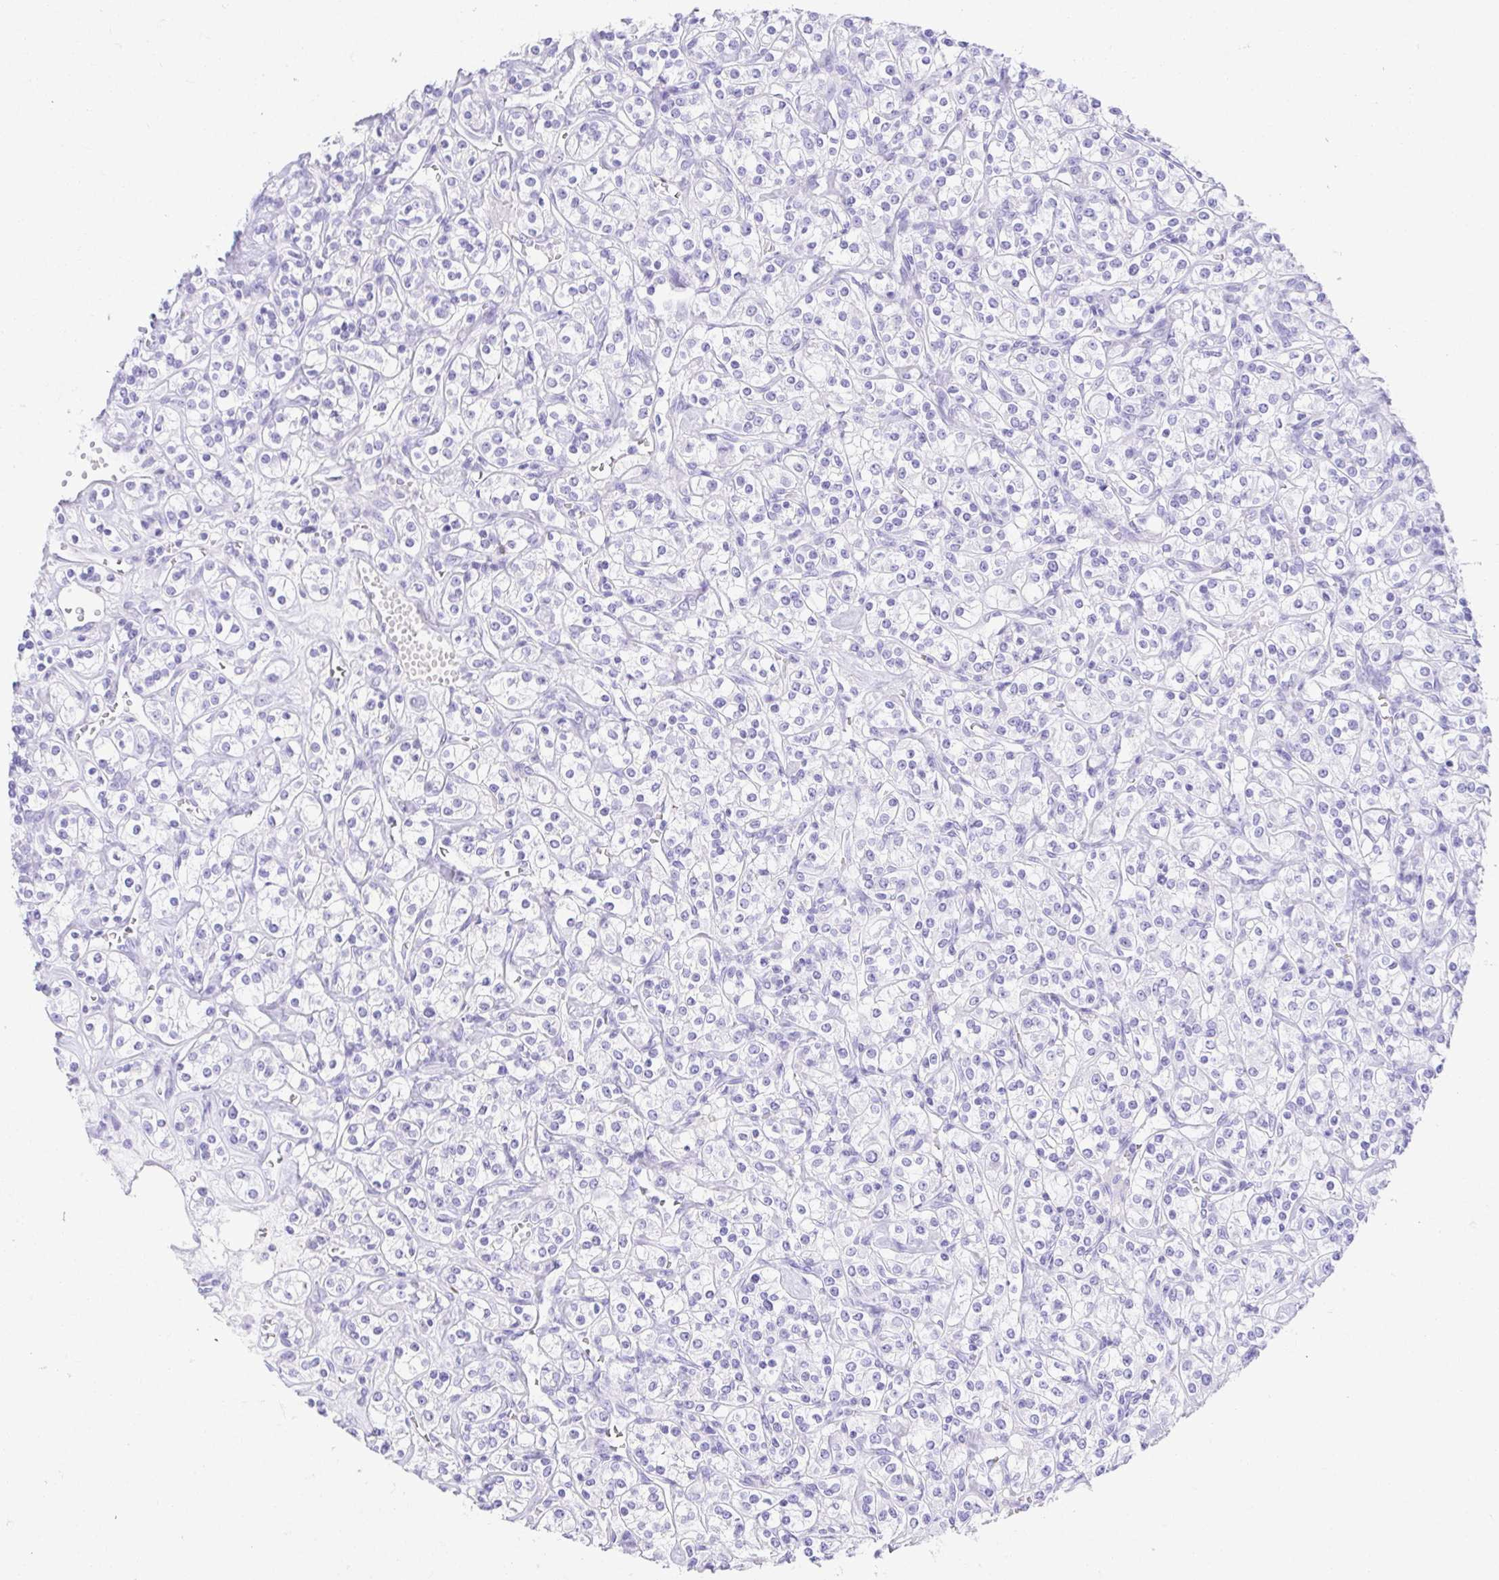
{"staining": {"intensity": "negative", "quantity": "none", "location": "none"}, "tissue": "renal cancer", "cell_type": "Tumor cells", "image_type": "cancer", "snomed": [{"axis": "morphology", "description": "Adenocarcinoma, NOS"}, {"axis": "topography", "description": "Kidney"}], "caption": "Protein analysis of adenocarcinoma (renal) demonstrates no significant expression in tumor cells.", "gene": "GKN1", "patient": {"sex": "male", "age": 77}}